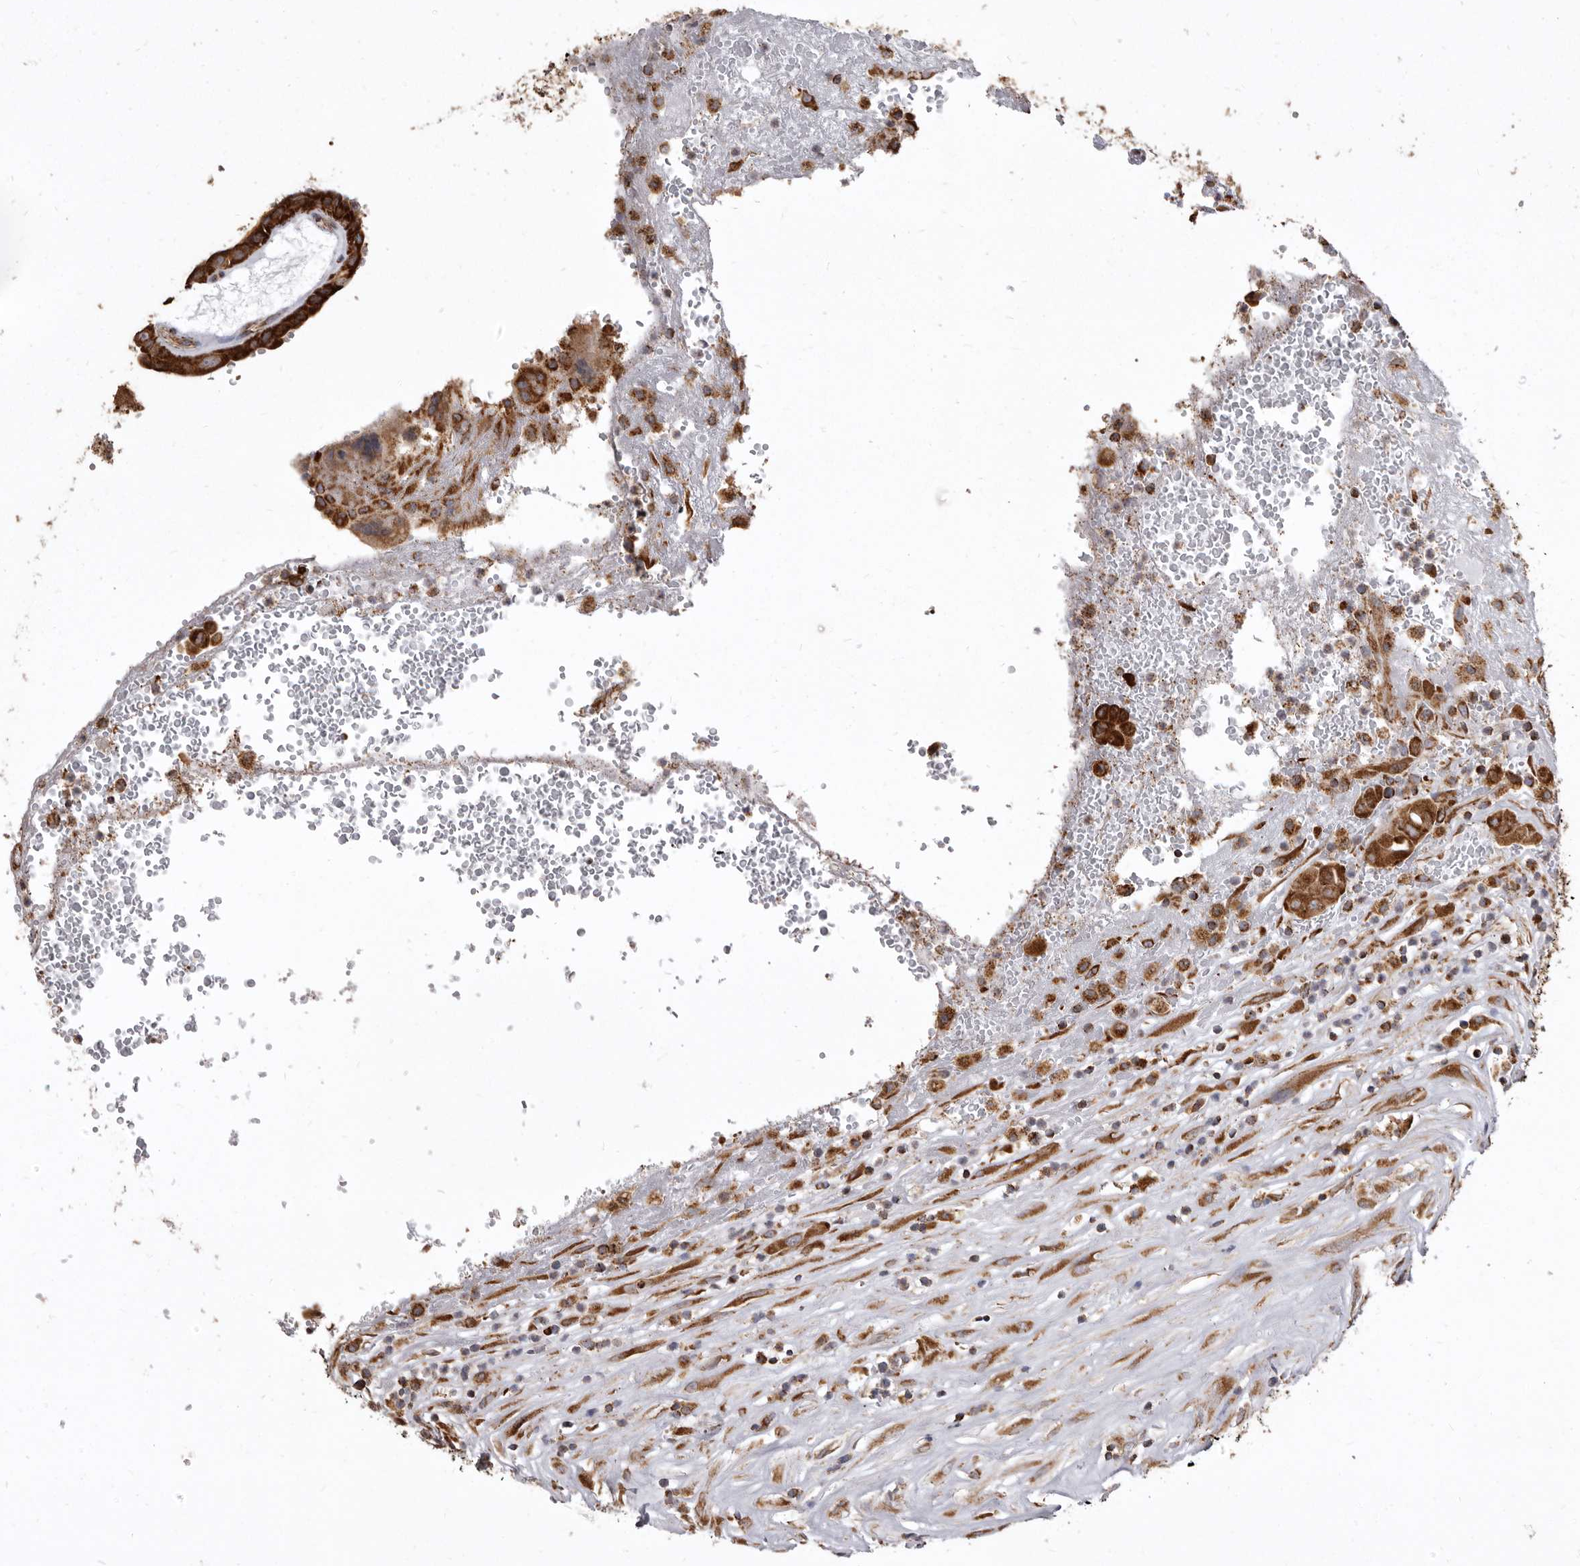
{"staining": {"intensity": "moderate", "quantity": ">75%", "location": "cytoplasmic/membranous"}, "tissue": "thyroid cancer", "cell_type": "Tumor cells", "image_type": "cancer", "snomed": [{"axis": "morphology", "description": "Papillary adenocarcinoma, NOS"}, {"axis": "topography", "description": "Thyroid gland"}], "caption": "Immunohistochemistry (IHC) of papillary adenocarcinoma (thyroid) displays medium levels of moderate cytoplasmic/membranous staining in about >75% of tumor cells.", "gene": "CDK5RAP3", "patient": {"sex": "male", "age": 77}}